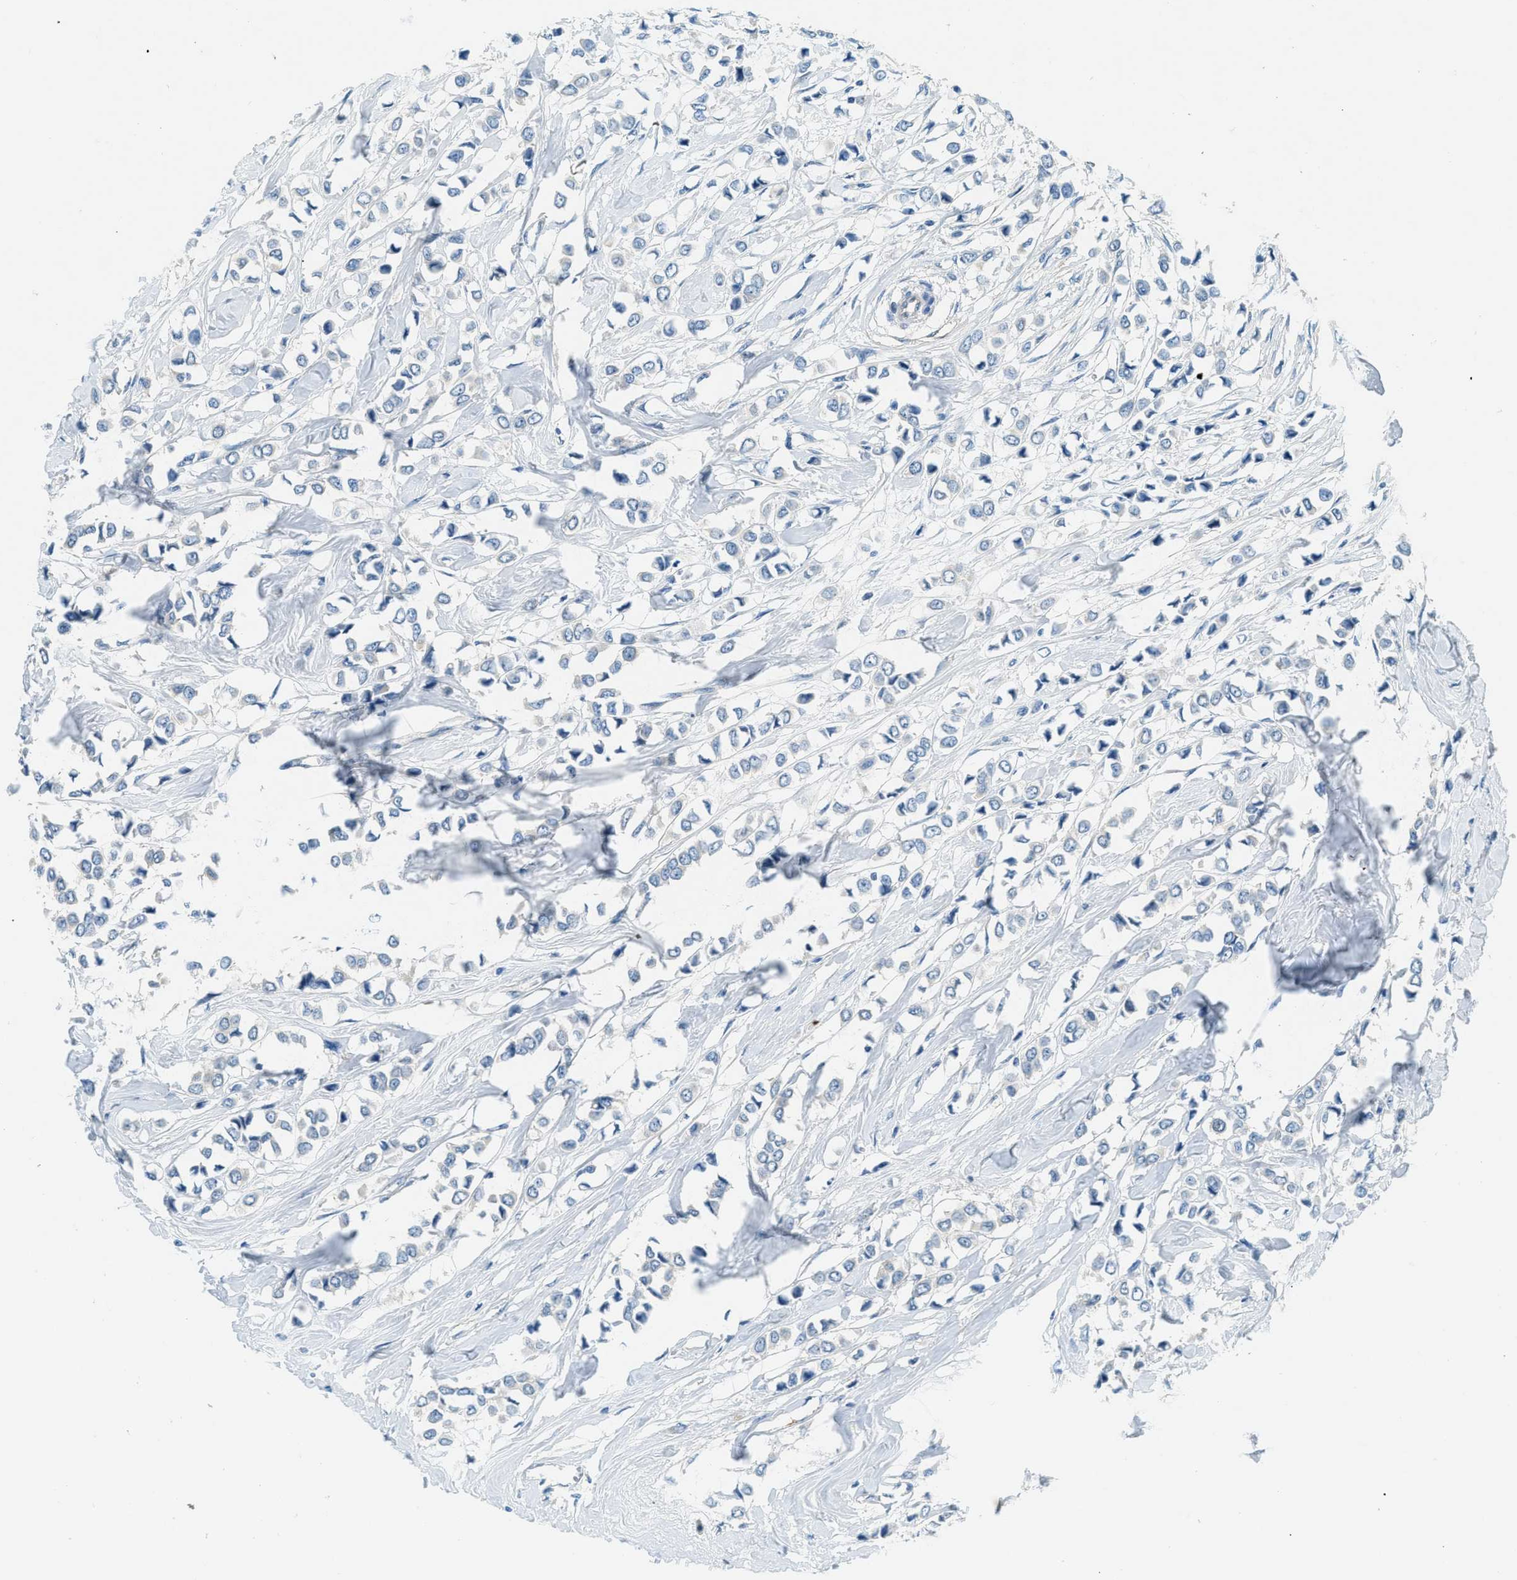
{"staining": {"intensity": "negative", "quantity": "none", "location": "none"}, "tissue": "breast cancer", "cell_type": "Tumor cells", "image_type": "cancer", "snomed": [{"axis": "morphology", "description": "Lobular carcinoma"}, {"axis": "topography", "description": "Breast"}], "caption": "Tumor cells show no significant protein staining in breast cancer.", "gene": "ZNF367", "patient": {"sex": "female", "age": 51}}